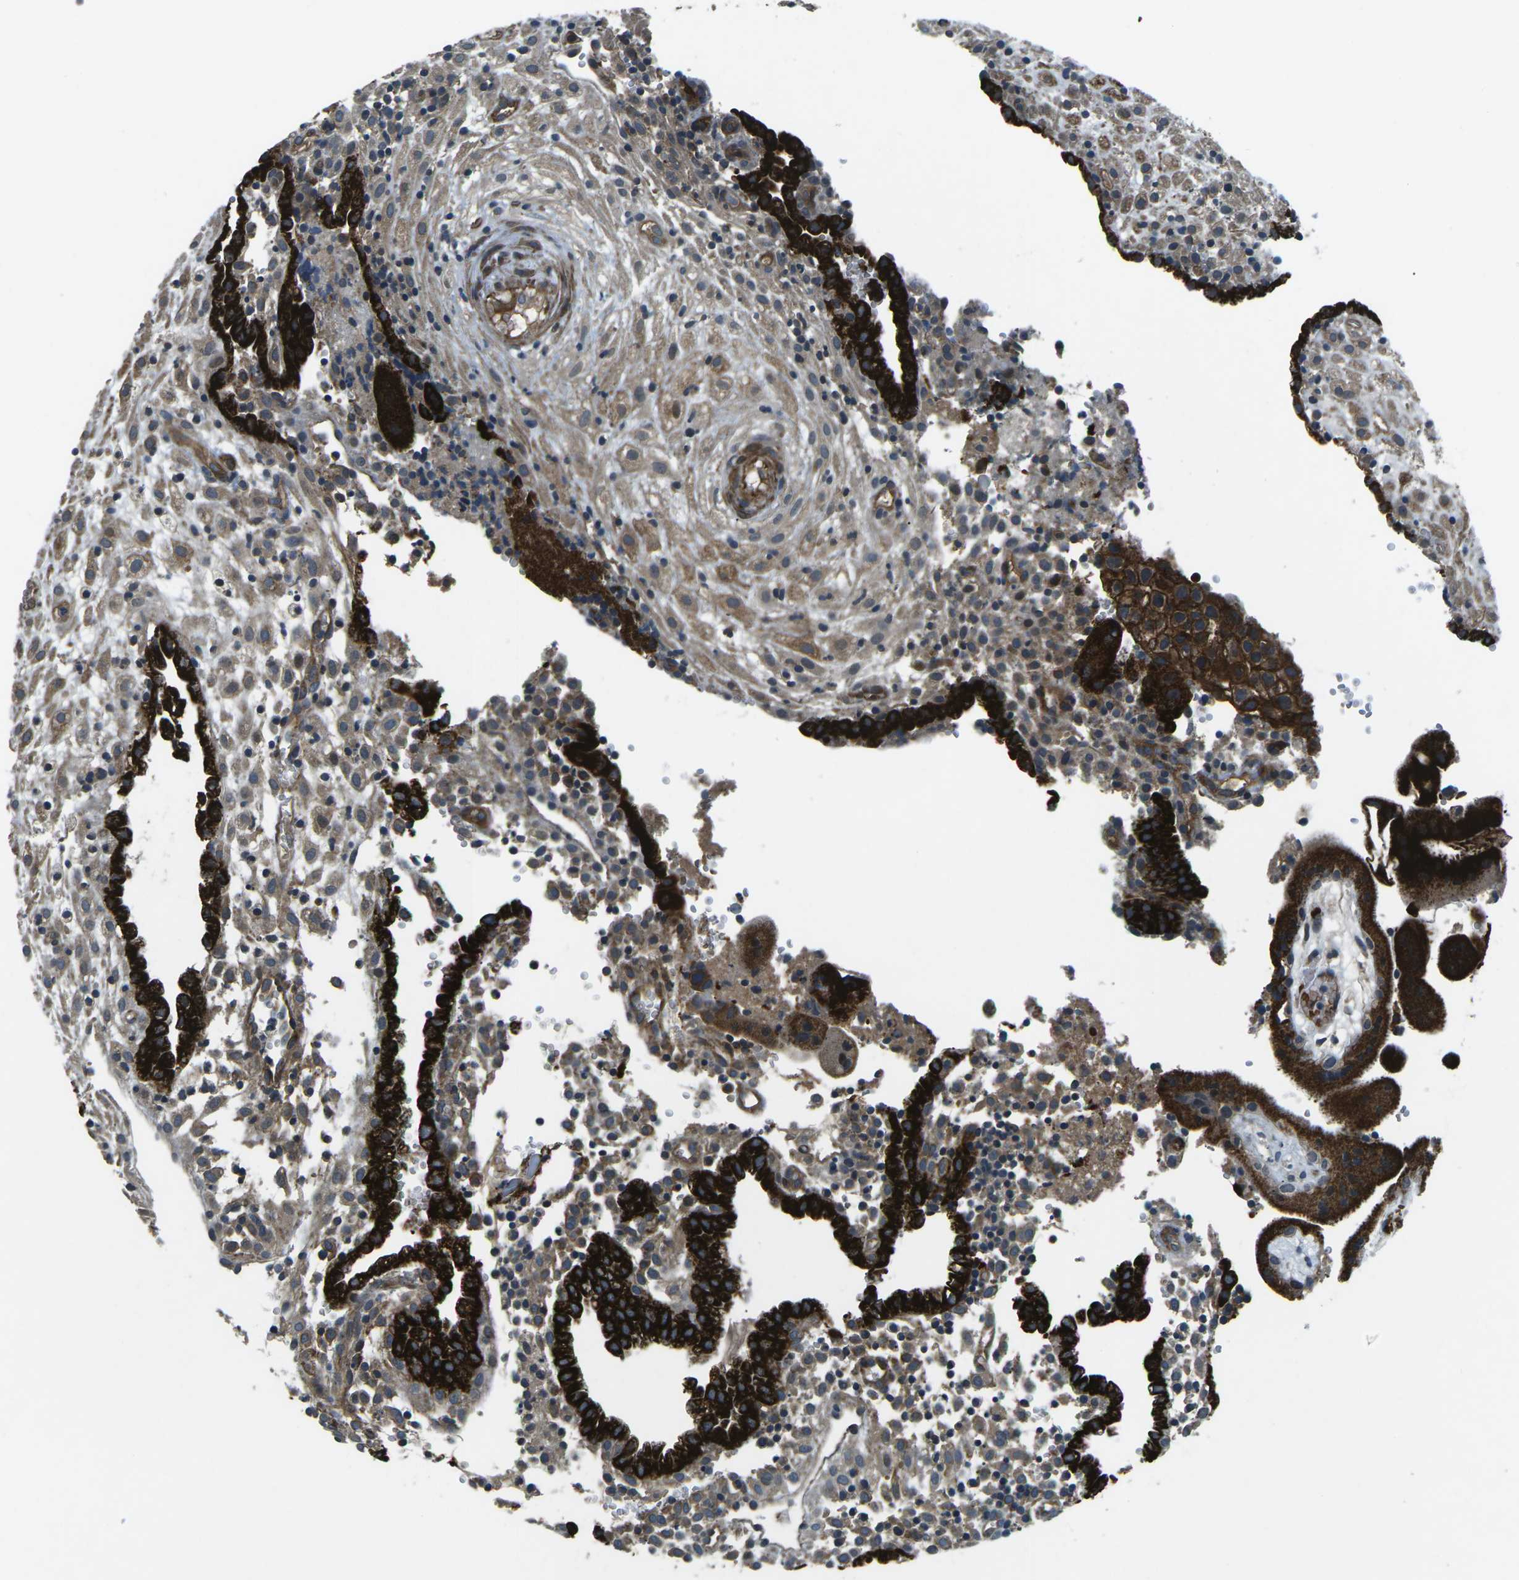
{"staining": {"intensity": "strong", "quantity": ">75%", "location": "cytoplasmic/membranous"}, "tissue": "placenta", "cell_type": "Decidual cells", "image_type": "normal", "snomed": [{"axis": "morphology", "description": "Normal tissue, NOS"}, {"axis": "topography", "description": "Placenta"}], "caption": "Immunohistochemical staining of normal human placenta shows high levels of strong cytoplasmic/membranous positivity in approximately >75% of decidual cells.", "gene": "AFAP1", "patient": {"sex": "female", "age": 18}}